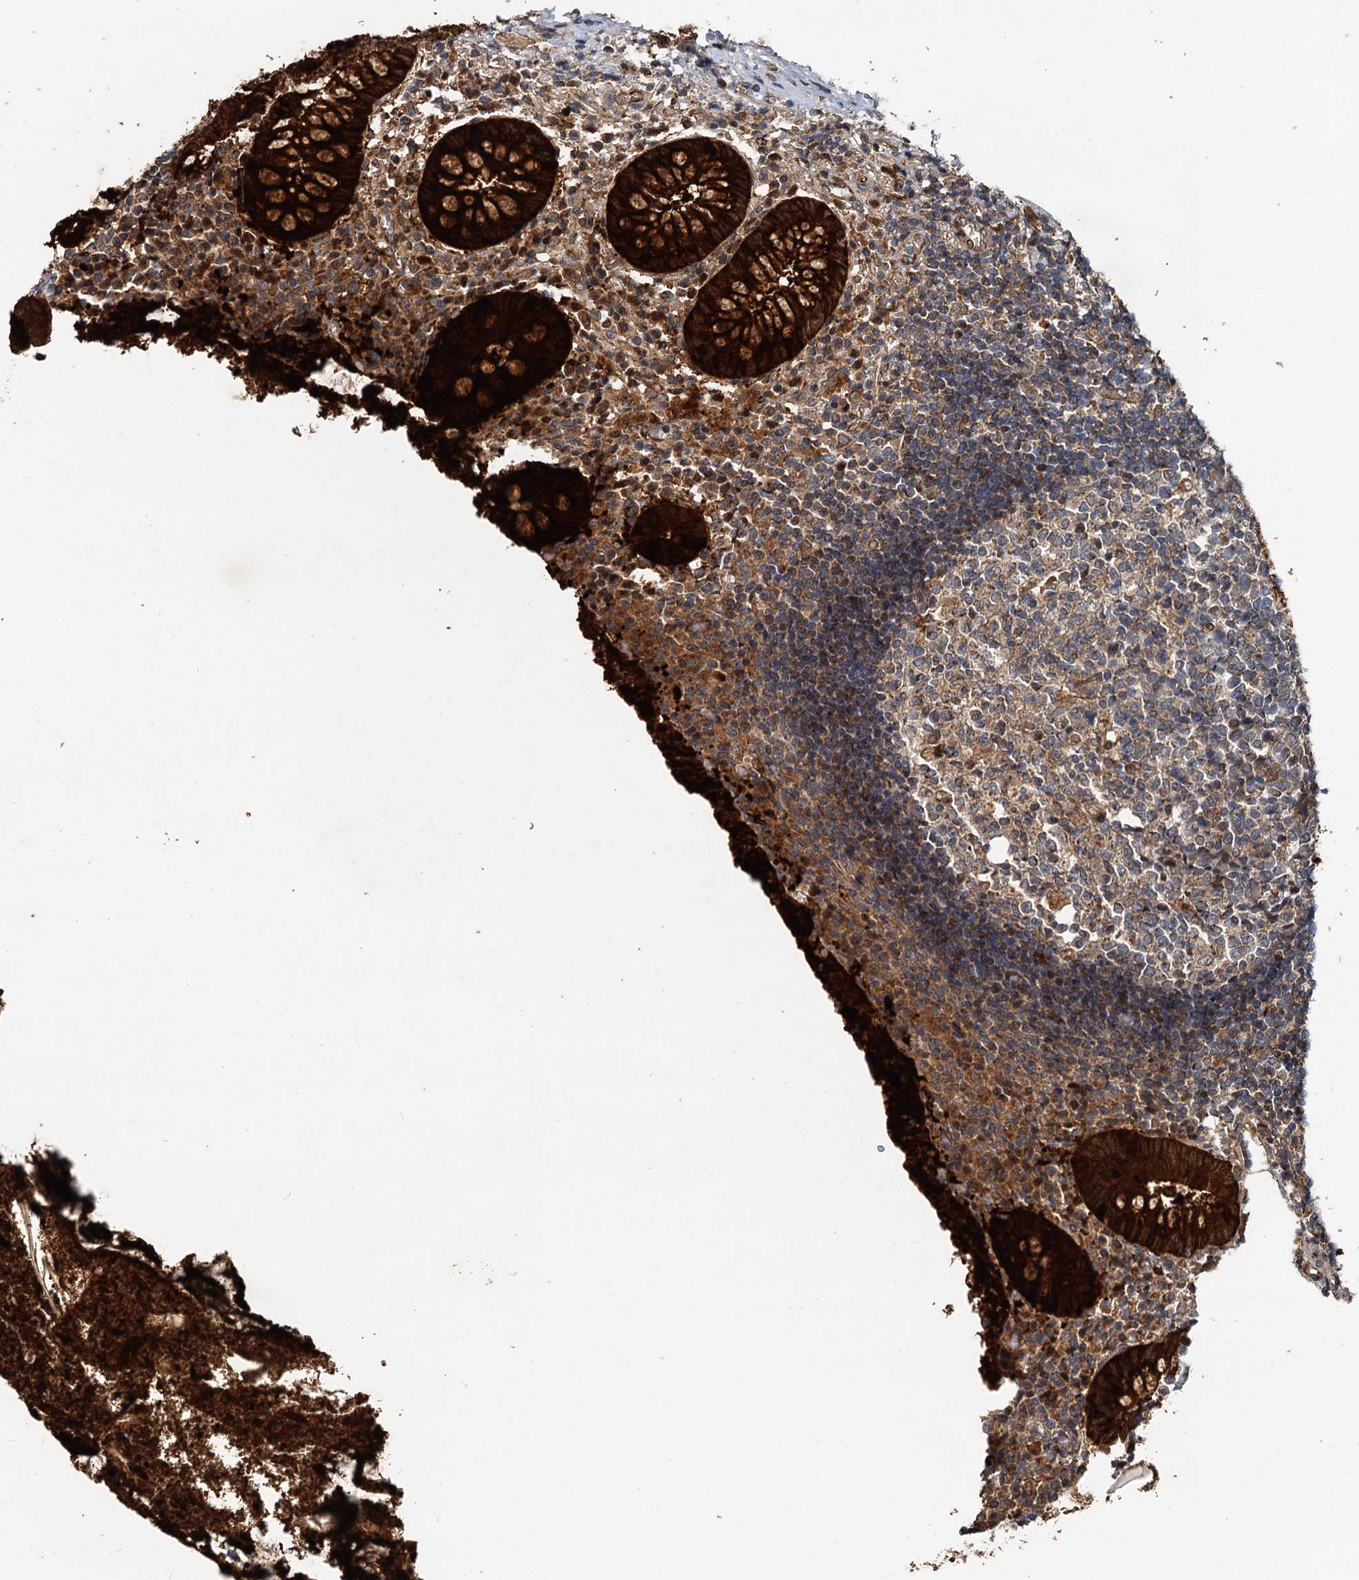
{"staining": {"intensity": "strong", "quantity": ">75%", "location": "cytoplasmic/membranous"}, "tissue": "appendix", "cell_type": "Glandular cells", "image_type": "normal", "snomed": [{"axis": "morphology", "description": "Normal tissue, NOS"}, {"axis": "topography", "description": "Appendix"}], "caption": "Normal appendix was stained to show a protein in brown. There is high levels of strong cytoplasmic/membranous expression in about >75% of glandular cells. The protein of interest is shown in brown color, while the nuclei are stained blue.", "gene": "LRRK2", "patient": {"sex": "female", "age": 17}}